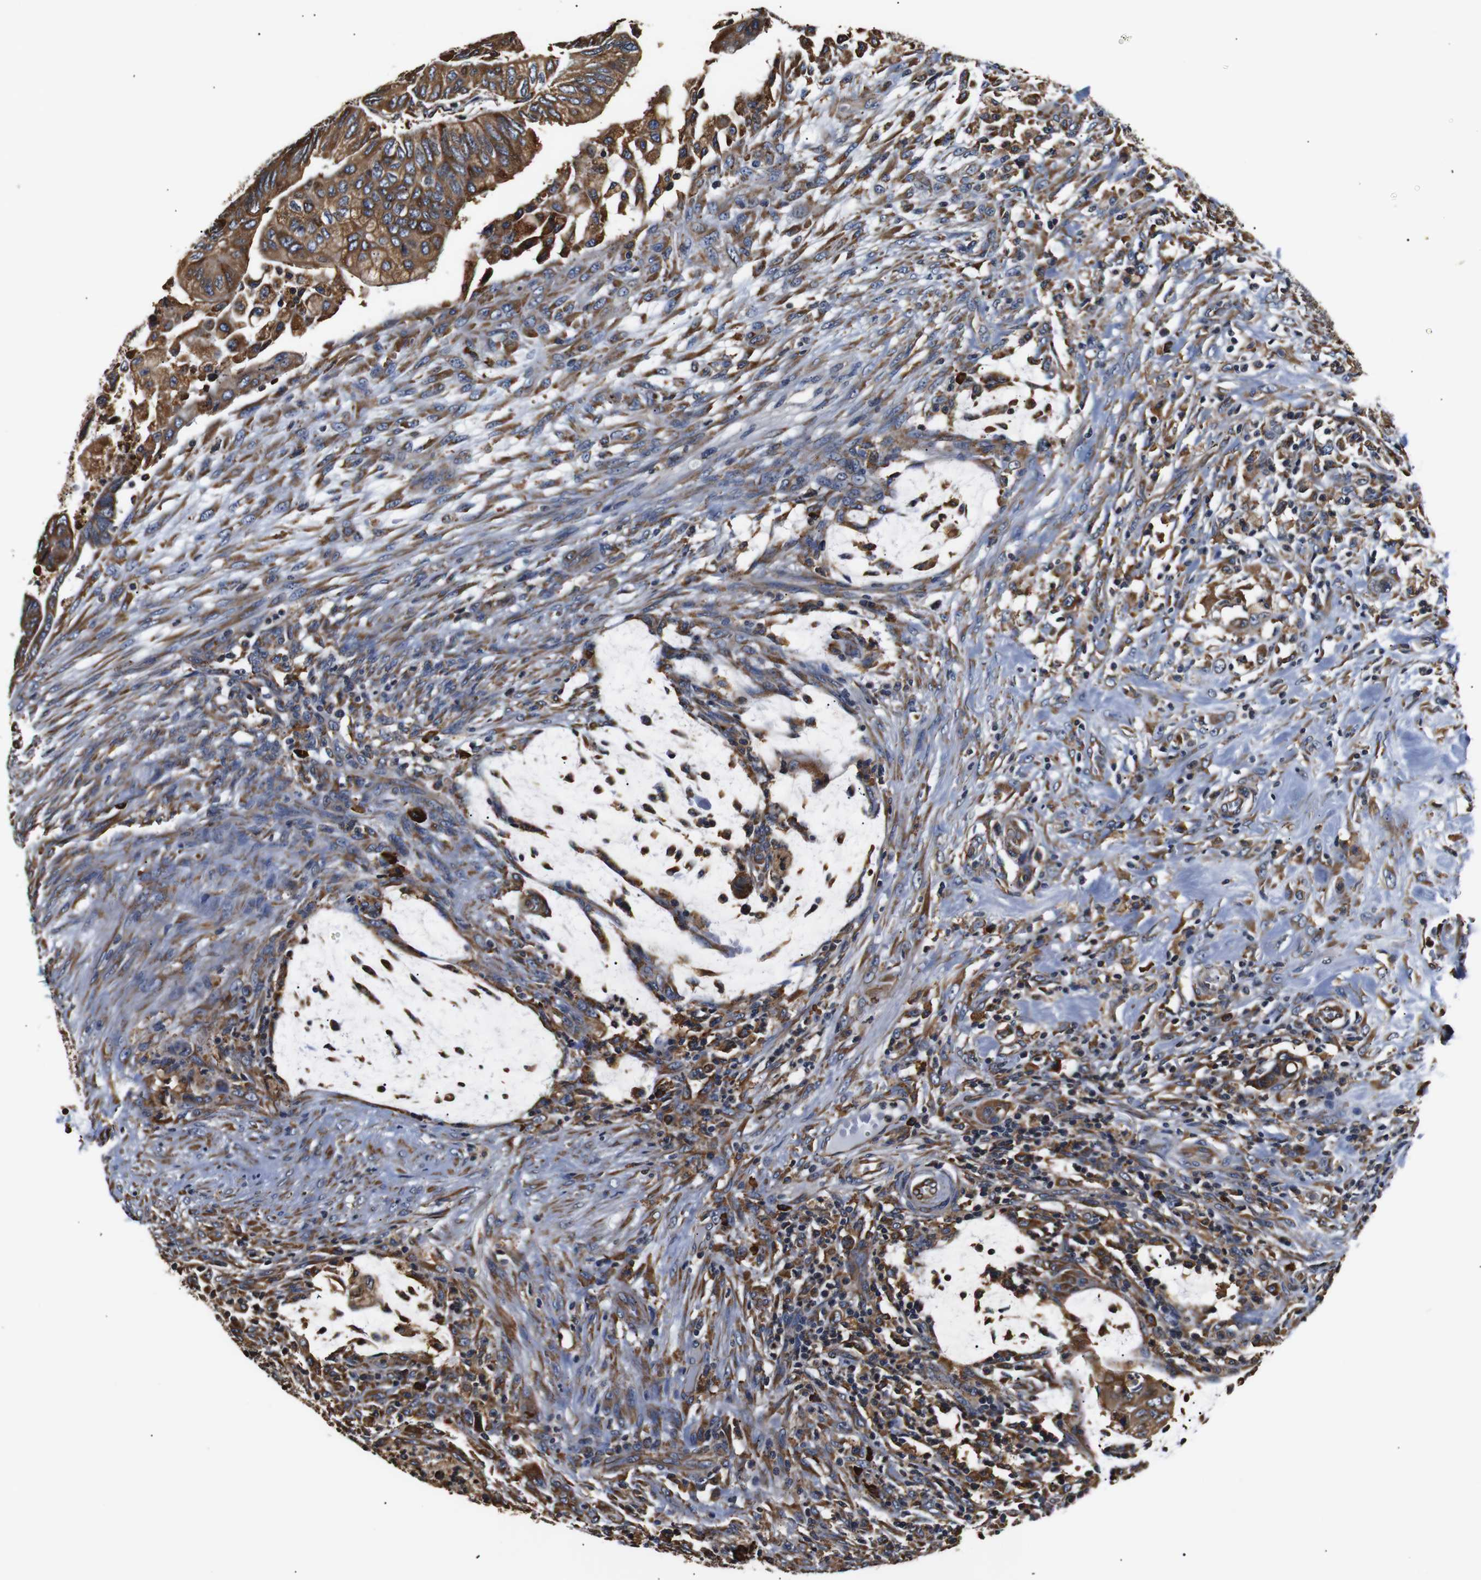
{"staining": {"intensity": "moderate", "quantity": ">75%", "location": "cytoplasmic/membranous"}, "tissue": "colorectal cancer", "cell_type": "Tumor cells", "image_type": "cancer", "snomed": [{"axis": "morphology", "description": "Normal tissue, NOS"}, {"axis": "morphology", "description": "Adenocarcinoma, NOS"}, {"axis": "topography", "description": "Rectum"}, {"axis": "topography", "description": "Peripheral nerve tissue"}], "caption": "The histopathology image exhibits staining of colorectal cancer (adenocarcinoma), revealing moderate cytoplasmic/membranous protein positivity (brown color) within tumor cells. The staining is performed using DAB brown chromogen to label protein expression. The nuclei are counter-stained blue using hematoxylin.", "gene": "HHIP", "patient": {"sex": "male", "age": 92}}